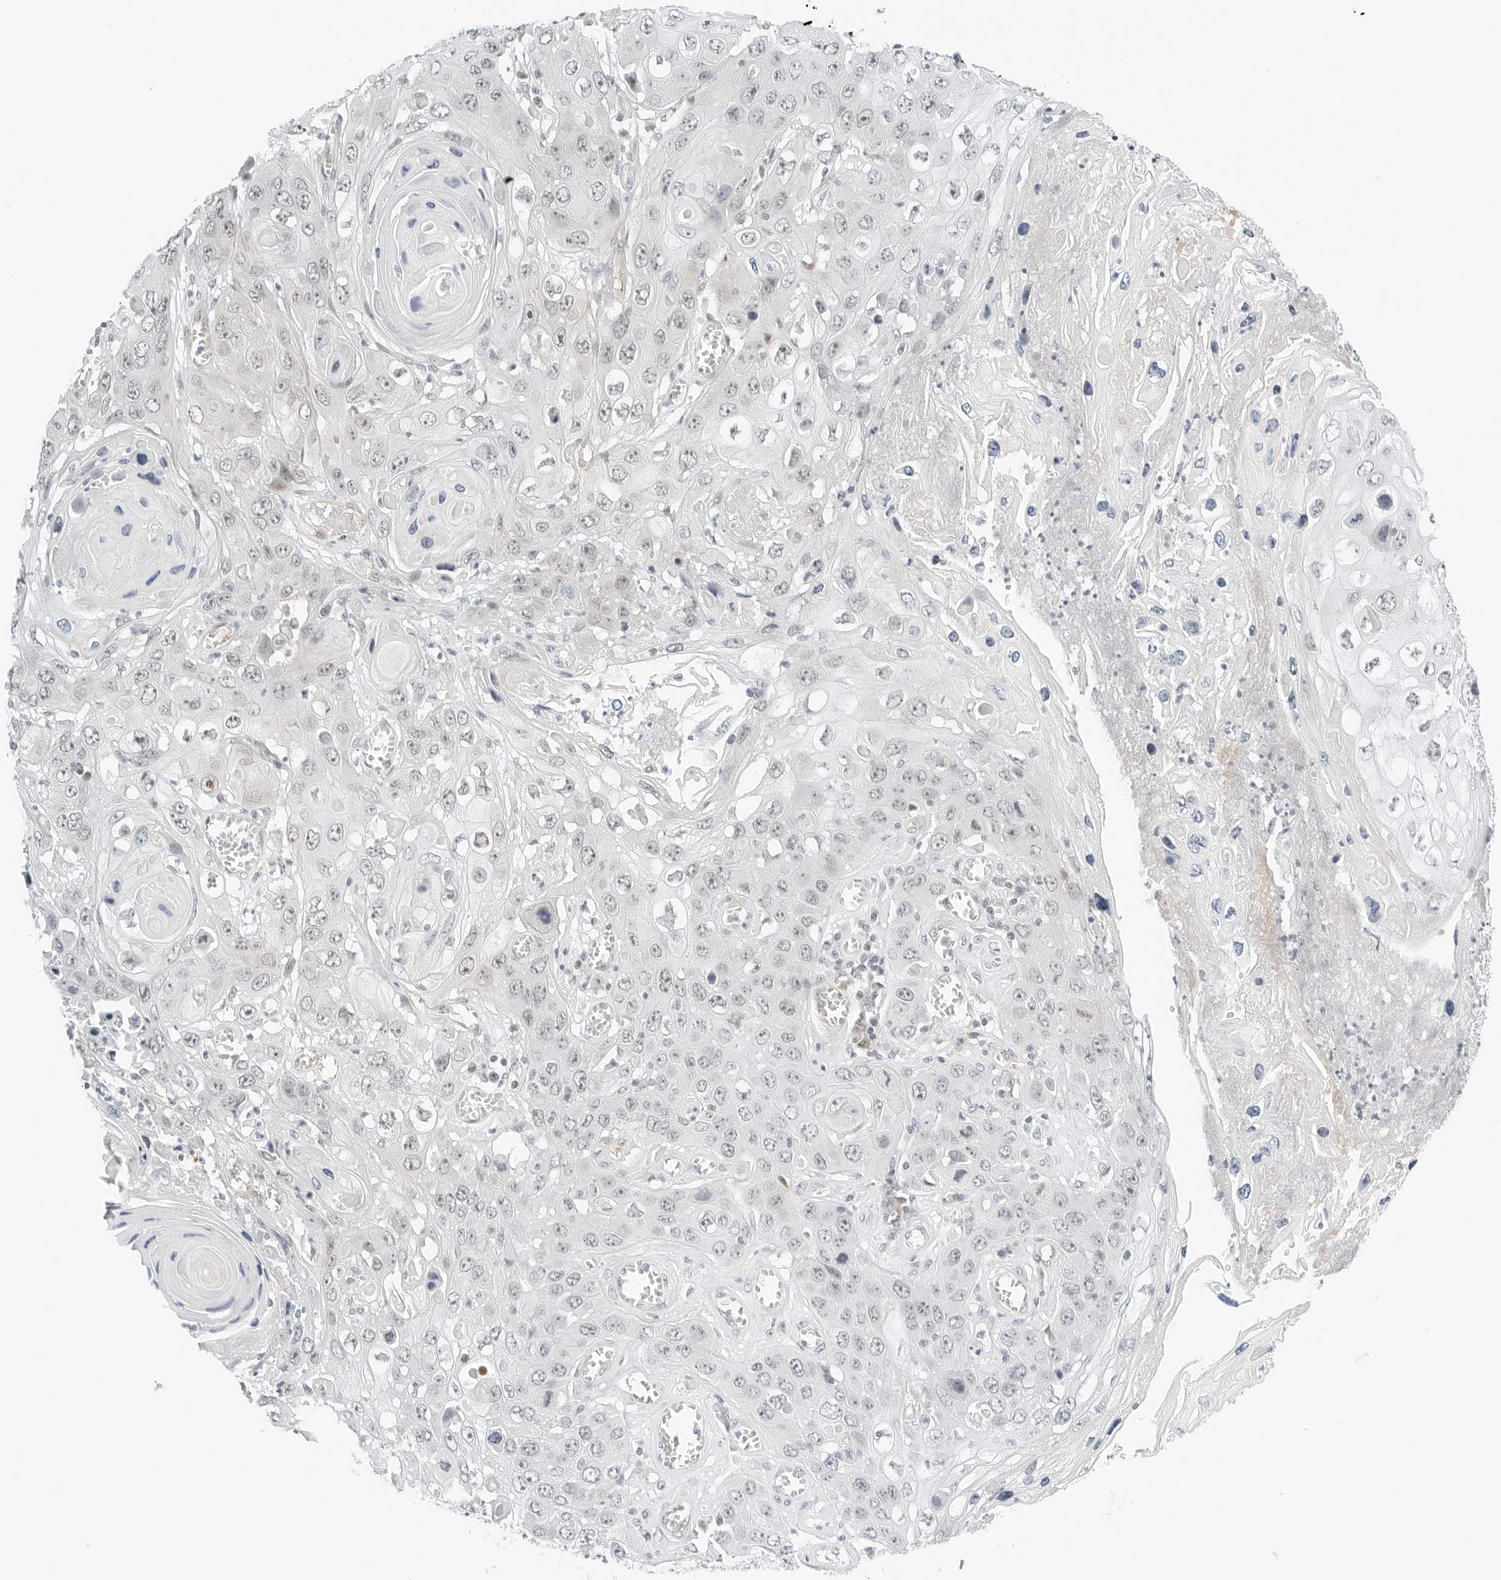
{"staining": {"intensity": "weak", "quantity": "25%-75%", "location": "nuclear"}, "tissue": "skin cancer", "cell_type": "Tumor cells", "image_type": "cancer", "snomed": [{"axis": "morphology", "description": "Squamous cell carcinoma, NOS"}, {"axis": "topography", "description": "Skin"}], "caption": "A high-resolution micrograph shows IHC staining of skin cancer (squamous cell carcinoma), which demonstrates weak nuclear positivity in about 25%-75% of tumor cells.", "gene": "NEO1", "patient": {"sex": "male", "age": 55}}